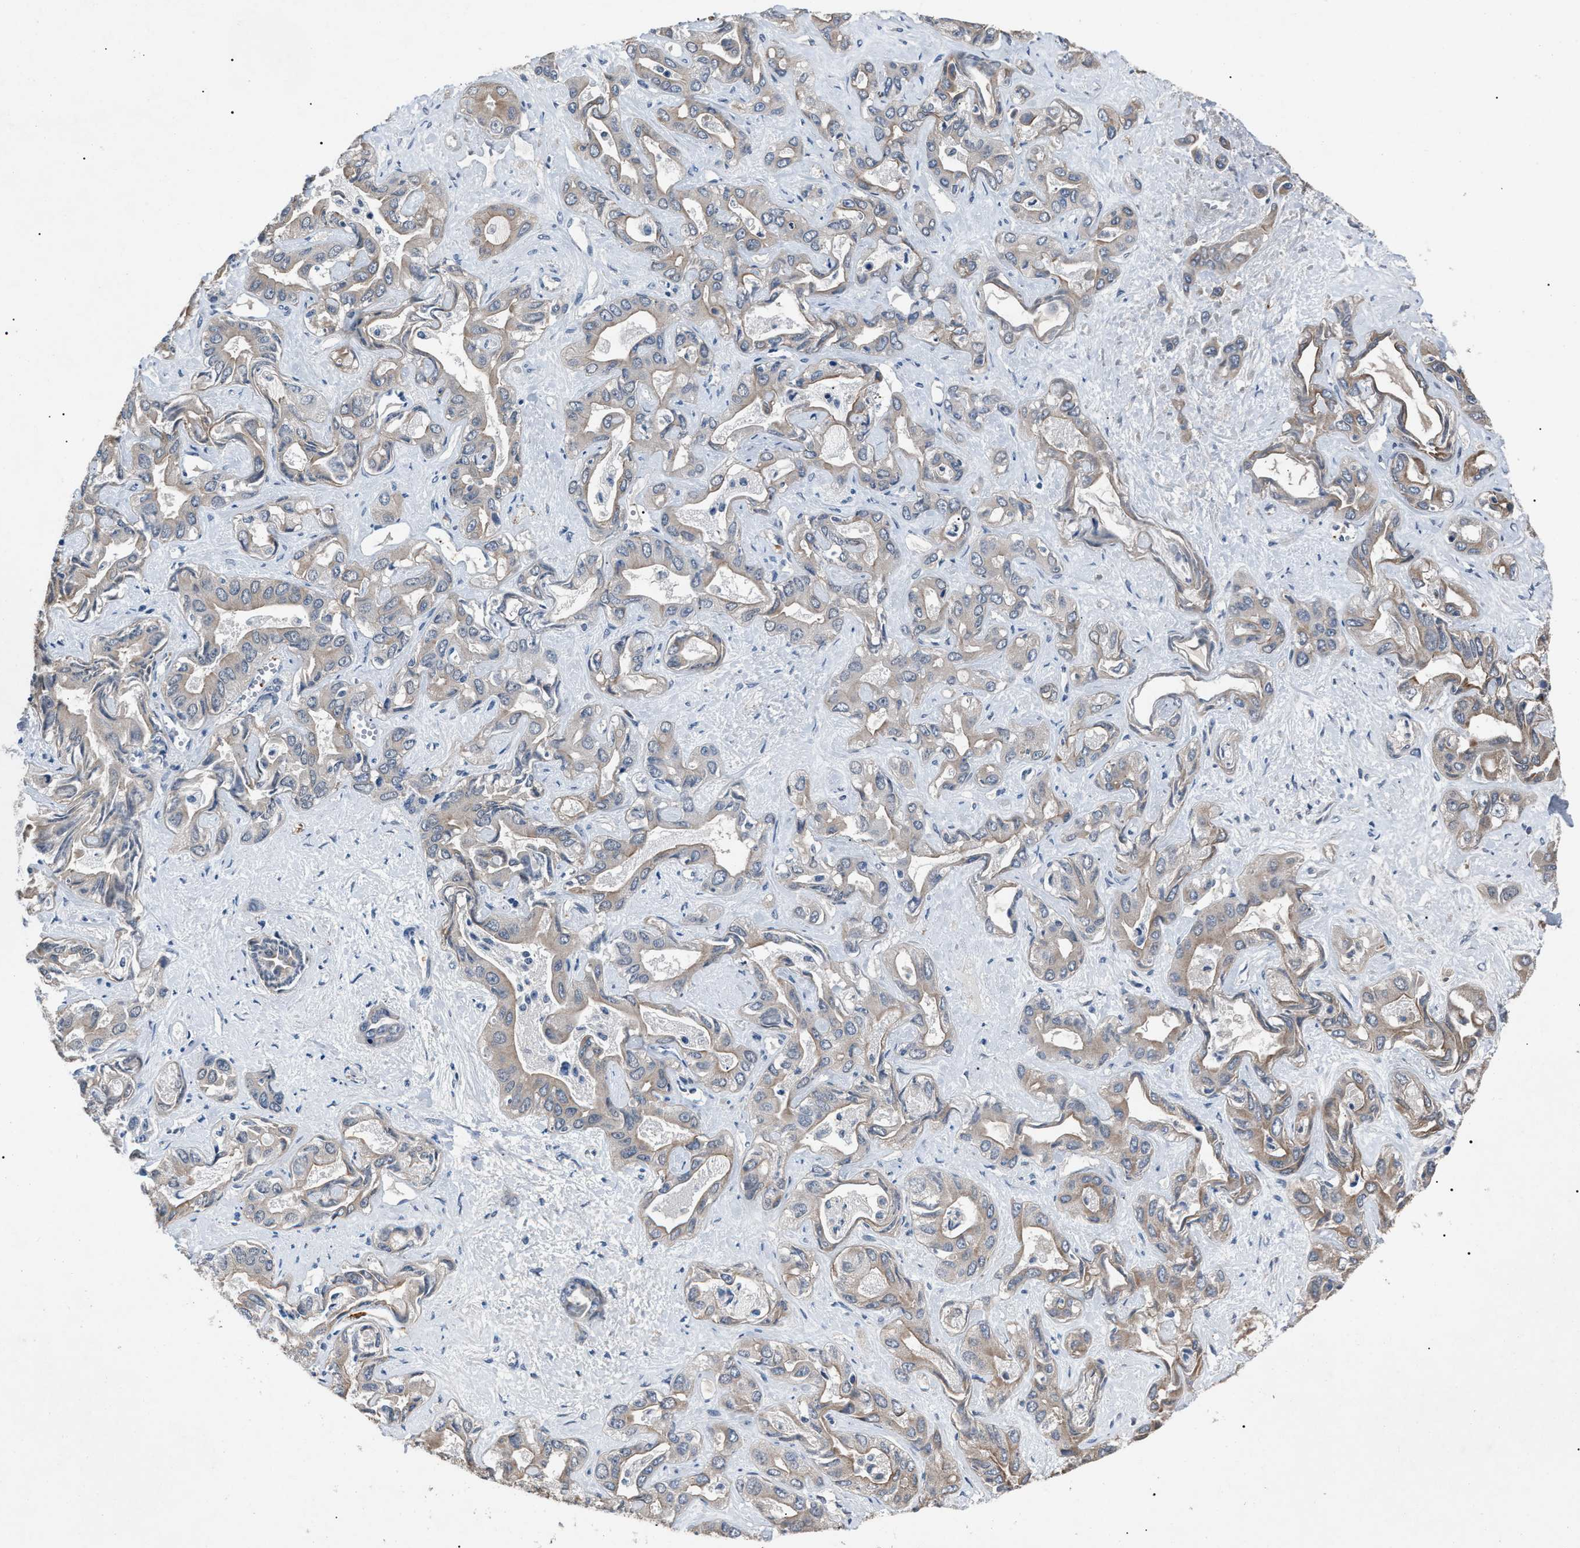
{"staining": {"intensity": "moderate", "quantity": ">75%", "location": "cytoplasmic/membranous"}, "tissue": "liver cancer", "cell_type": "Tumor cells", "image_type": "cancer", "snomed": [{"axis": "morphology", "description": "Cholangiocarcinoma"}, {"axis": "topography", "description": "Liver"}], "caption": "A brown stain shows moderate cytoplasmic/membranous expression of a protein in liver cancer (cholangiocarcinoma) tumor cells.", "gene": "ZFAND2A", "patient": {"sex": "female", "age": 52}}